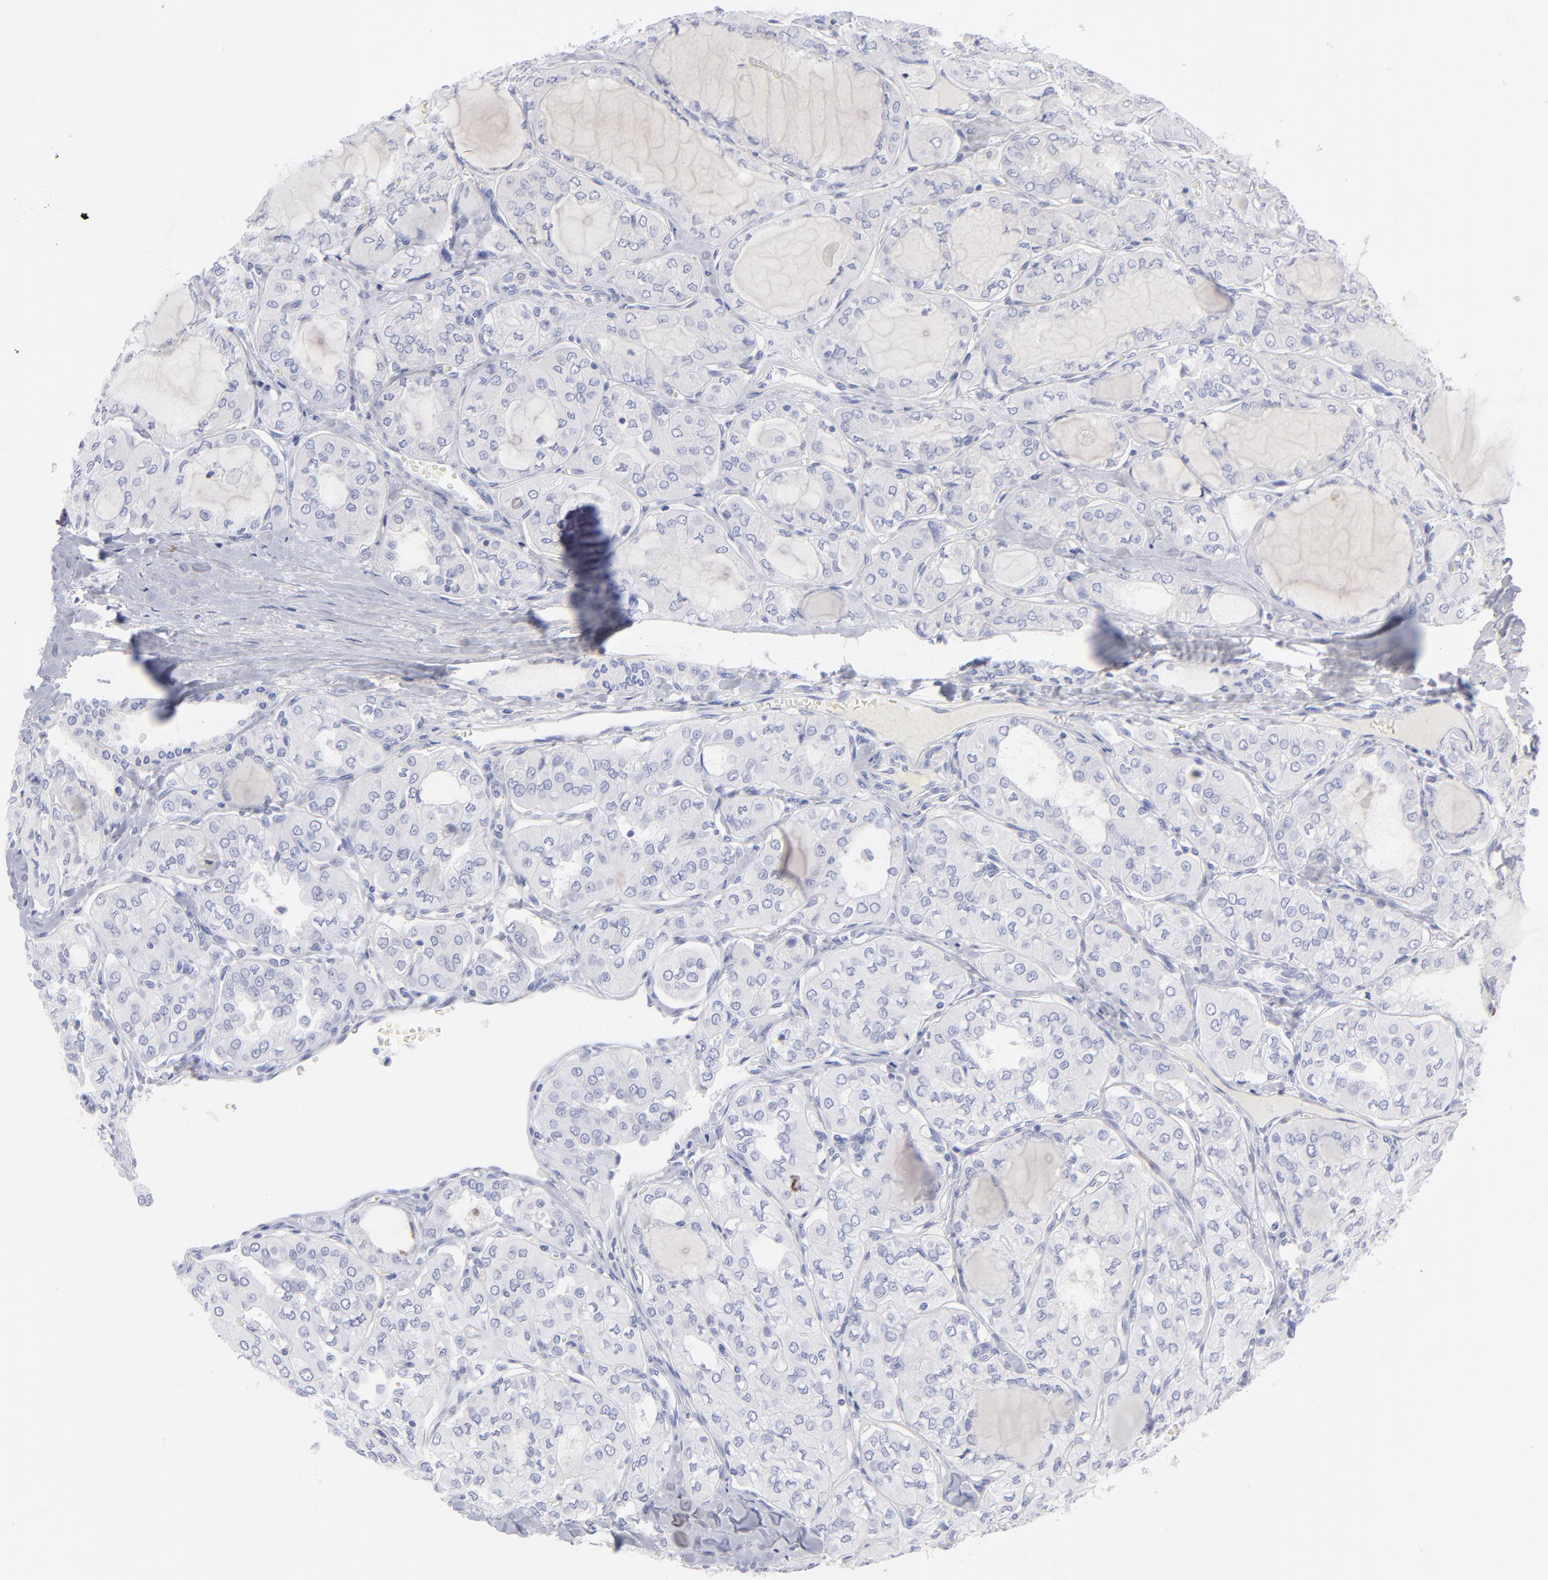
{"staining": {"intensity": "negative", "quantity": "none", "location": "none"}, "tissue": "thyroid cancer", "cell_type": "Tumor cells", "image_type": "cancer", "snomed": [{"axis": "morphology", "description": "Papillary adenocarcinoma, NOS"}, {"axis": "topography", "description": "Thyroid gland"}], "caption": "High power microscopy histopathology image of an immunohistochemistry (IHC) micrograph of thyroid cancer (papillary adenocarcinoma), revealing no significant positivity in tumor cells.", "gene": "CCNB1", "patient": {"sex": "male", "age": 20}}